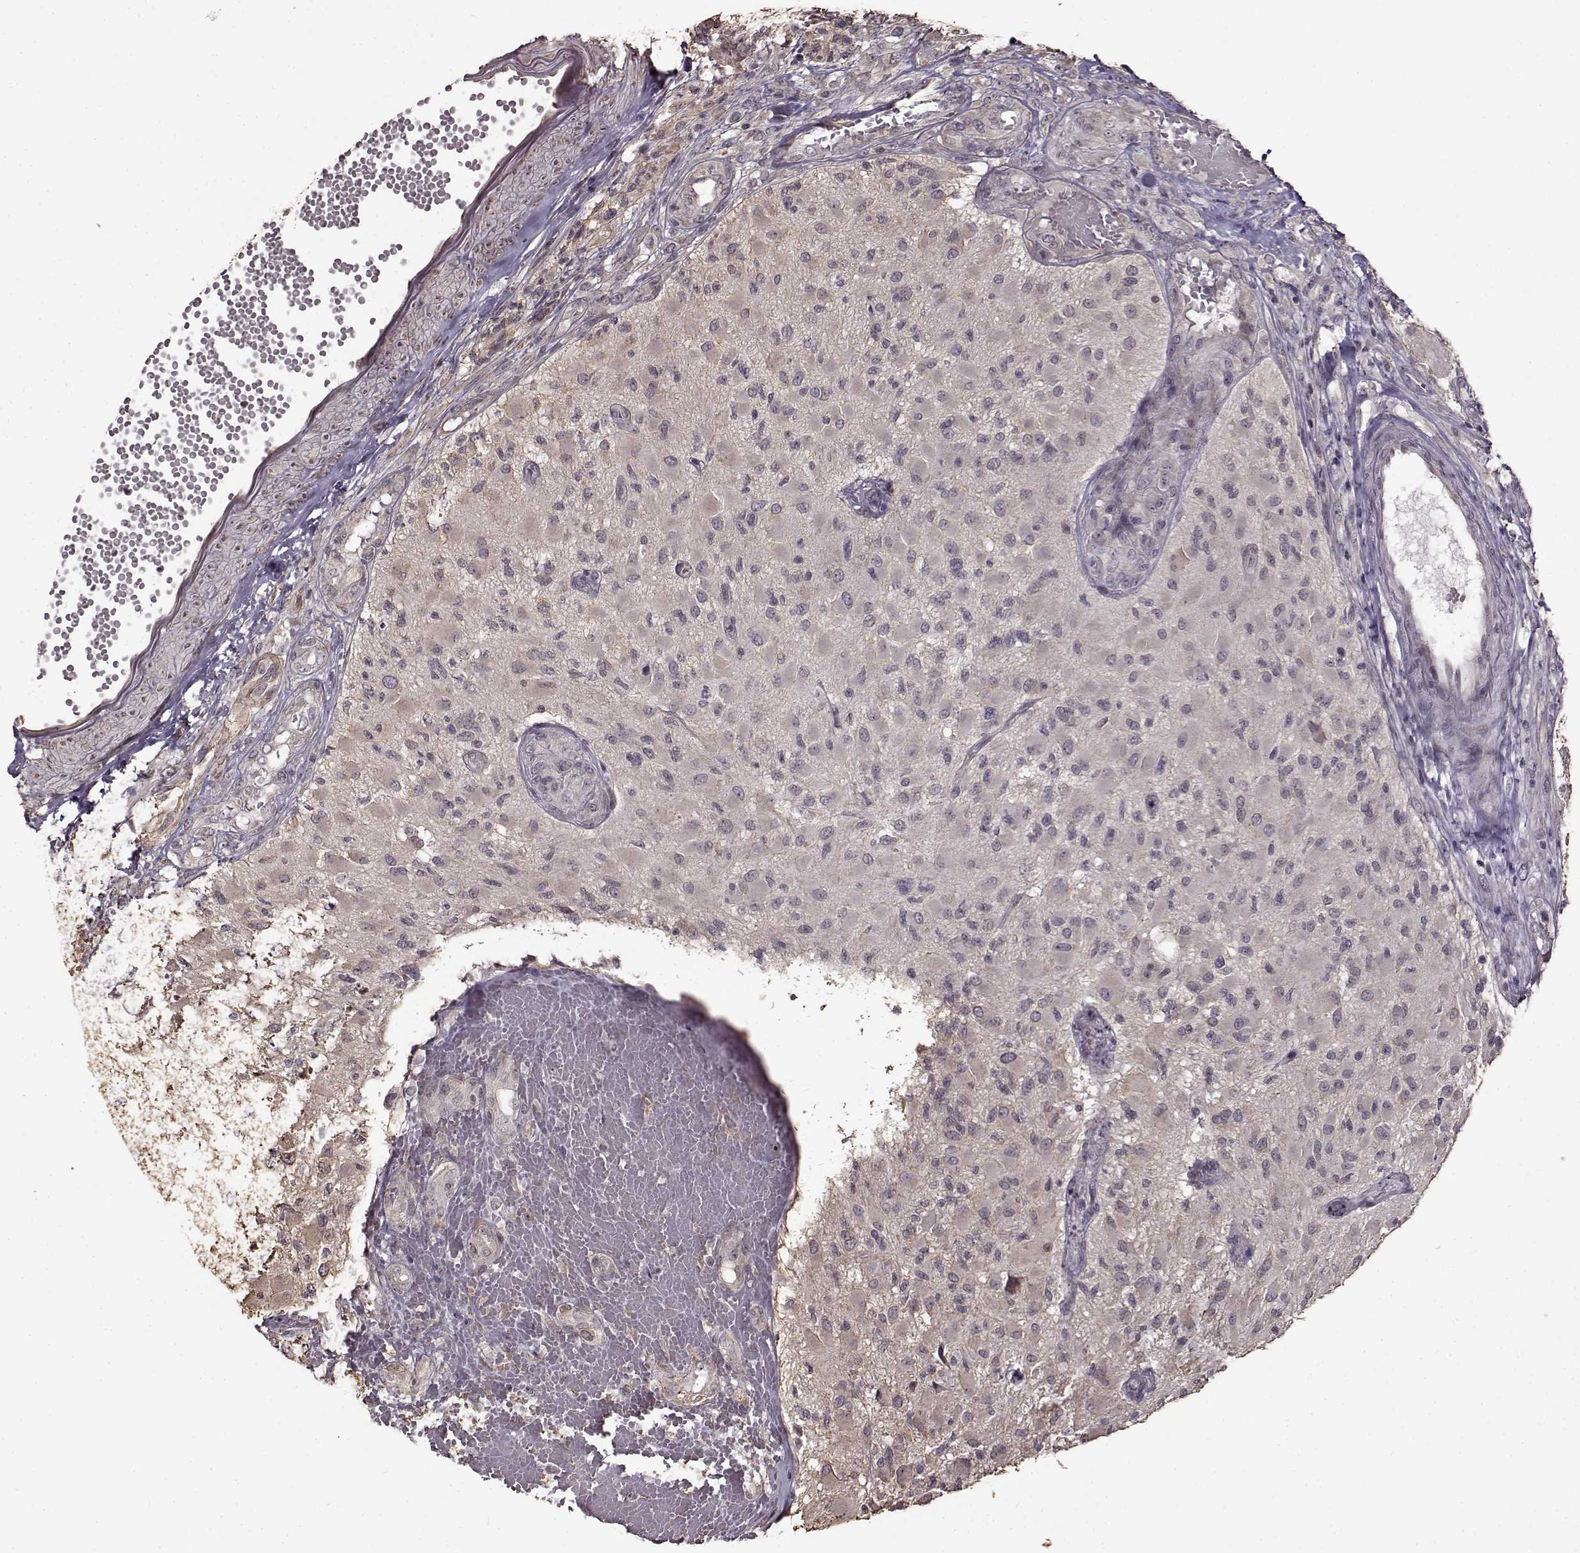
{"staining": {"intensity": "negative", "quantity": "none", "location": "none"}, "tissue": "glioma", "cell_type": "Tumor cells", "image_type": "cancer", "snomed": [{"axis": "morphology", "description": "Glioma, malignant, High grade"}, {"axis": "topography", "description": "Brain"}], "caption": "The immunohistochemistry image has no significant staining in tumor cells of malignant high-grade glioma tissue.", "gene": "FSHB", "patient": {"sex": "female", "age": 63}}